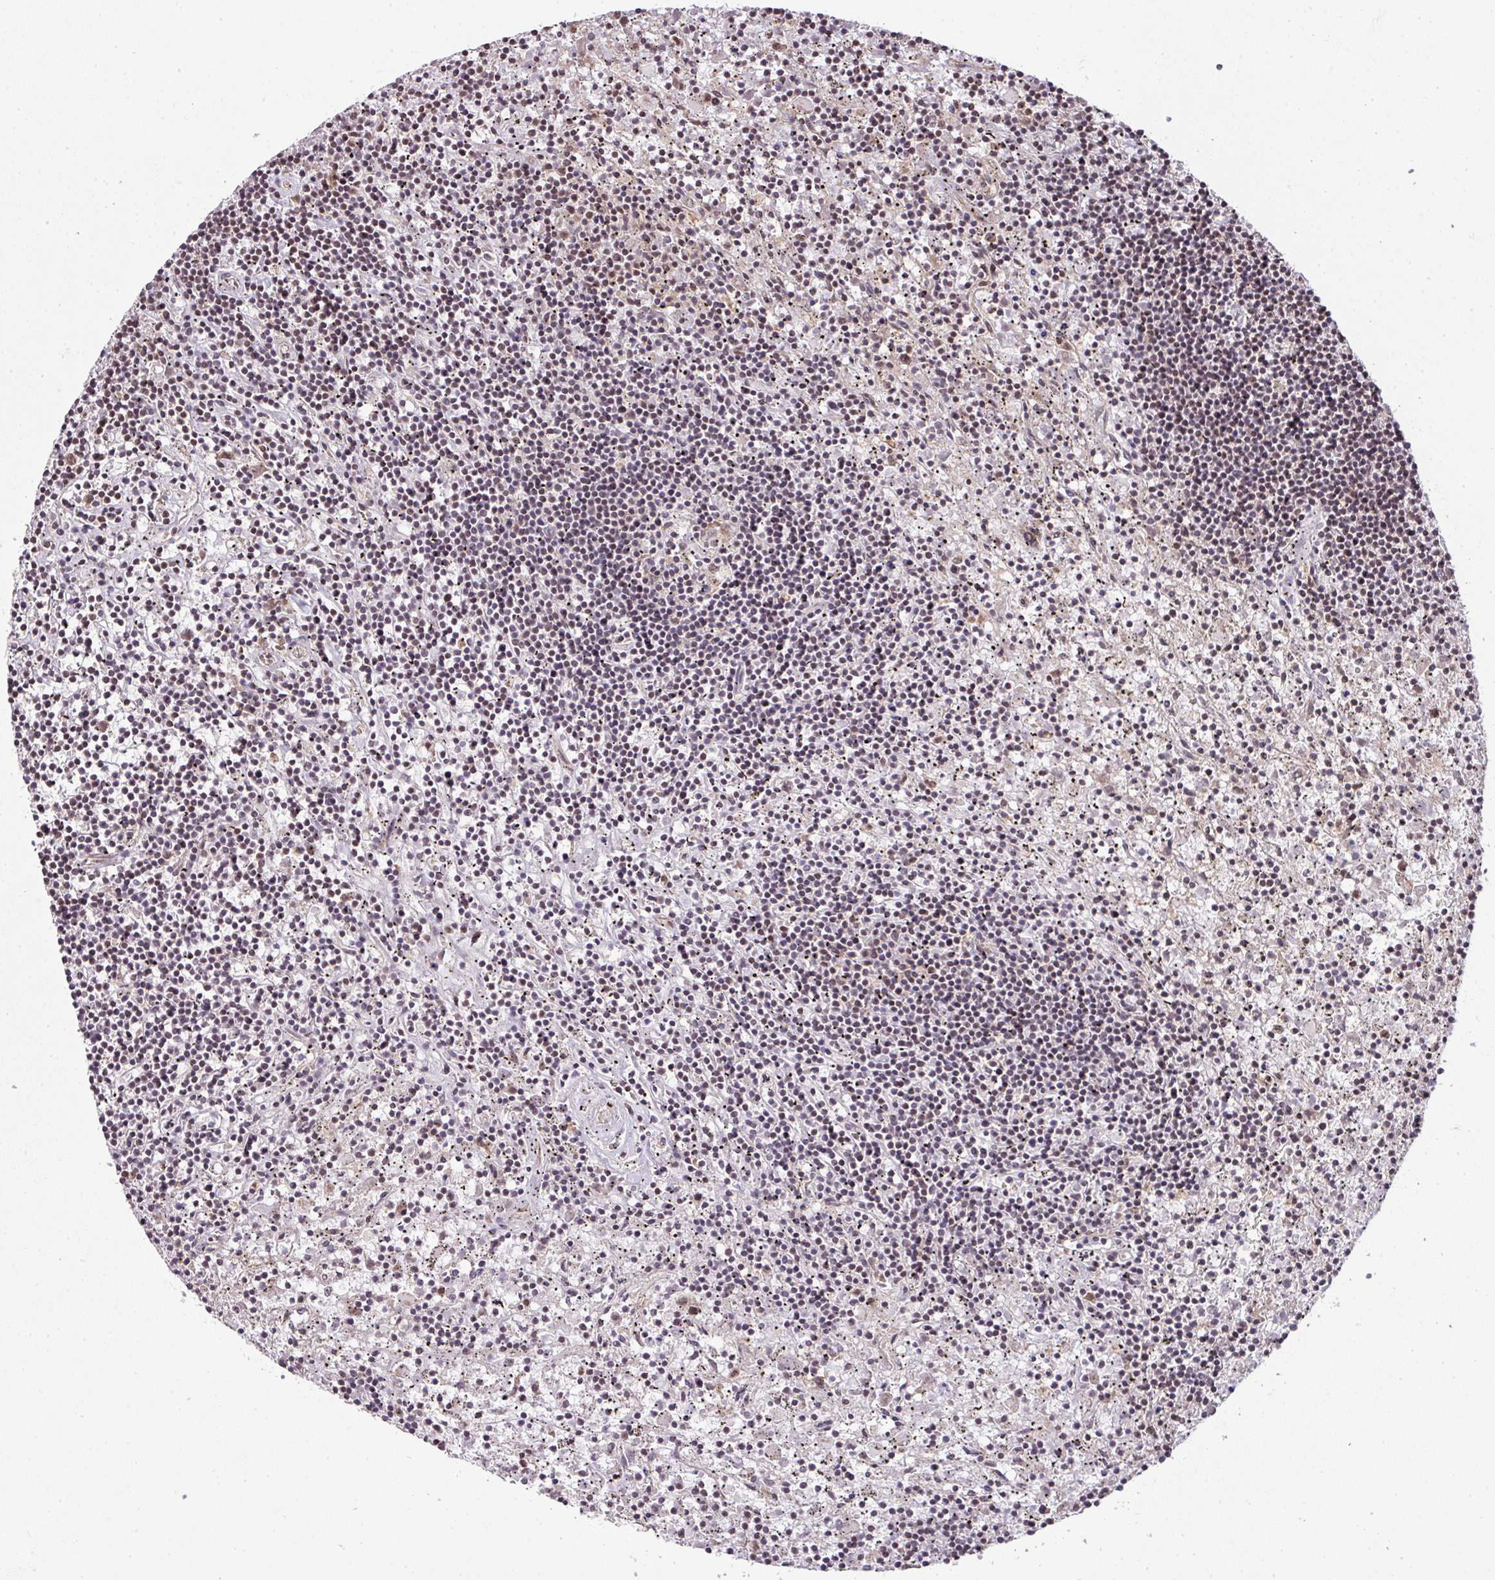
{"staining": {"intensity": "weak", "quantity": "<25%", "location": "nuclear"}, "tissue": "lymphoma", "cell_type": "Tumor cells", "image_type": "cancer", "snomed": [{"axis": "morphology", "description": "Malignant lymphoma, non-Hodgkin's type, Low grade"}, {"axis": "topography", "description": "Spleen"}], "caption": "A photomicrograph of lymphoma stained for a protein reveals no brown staining in tumor cells. (DAB (3,3'-diaminobenzidine) immunohistochemistry, high magnification).", "gene": "PLK1", "patient": {"sex": "male", "age": 76}}